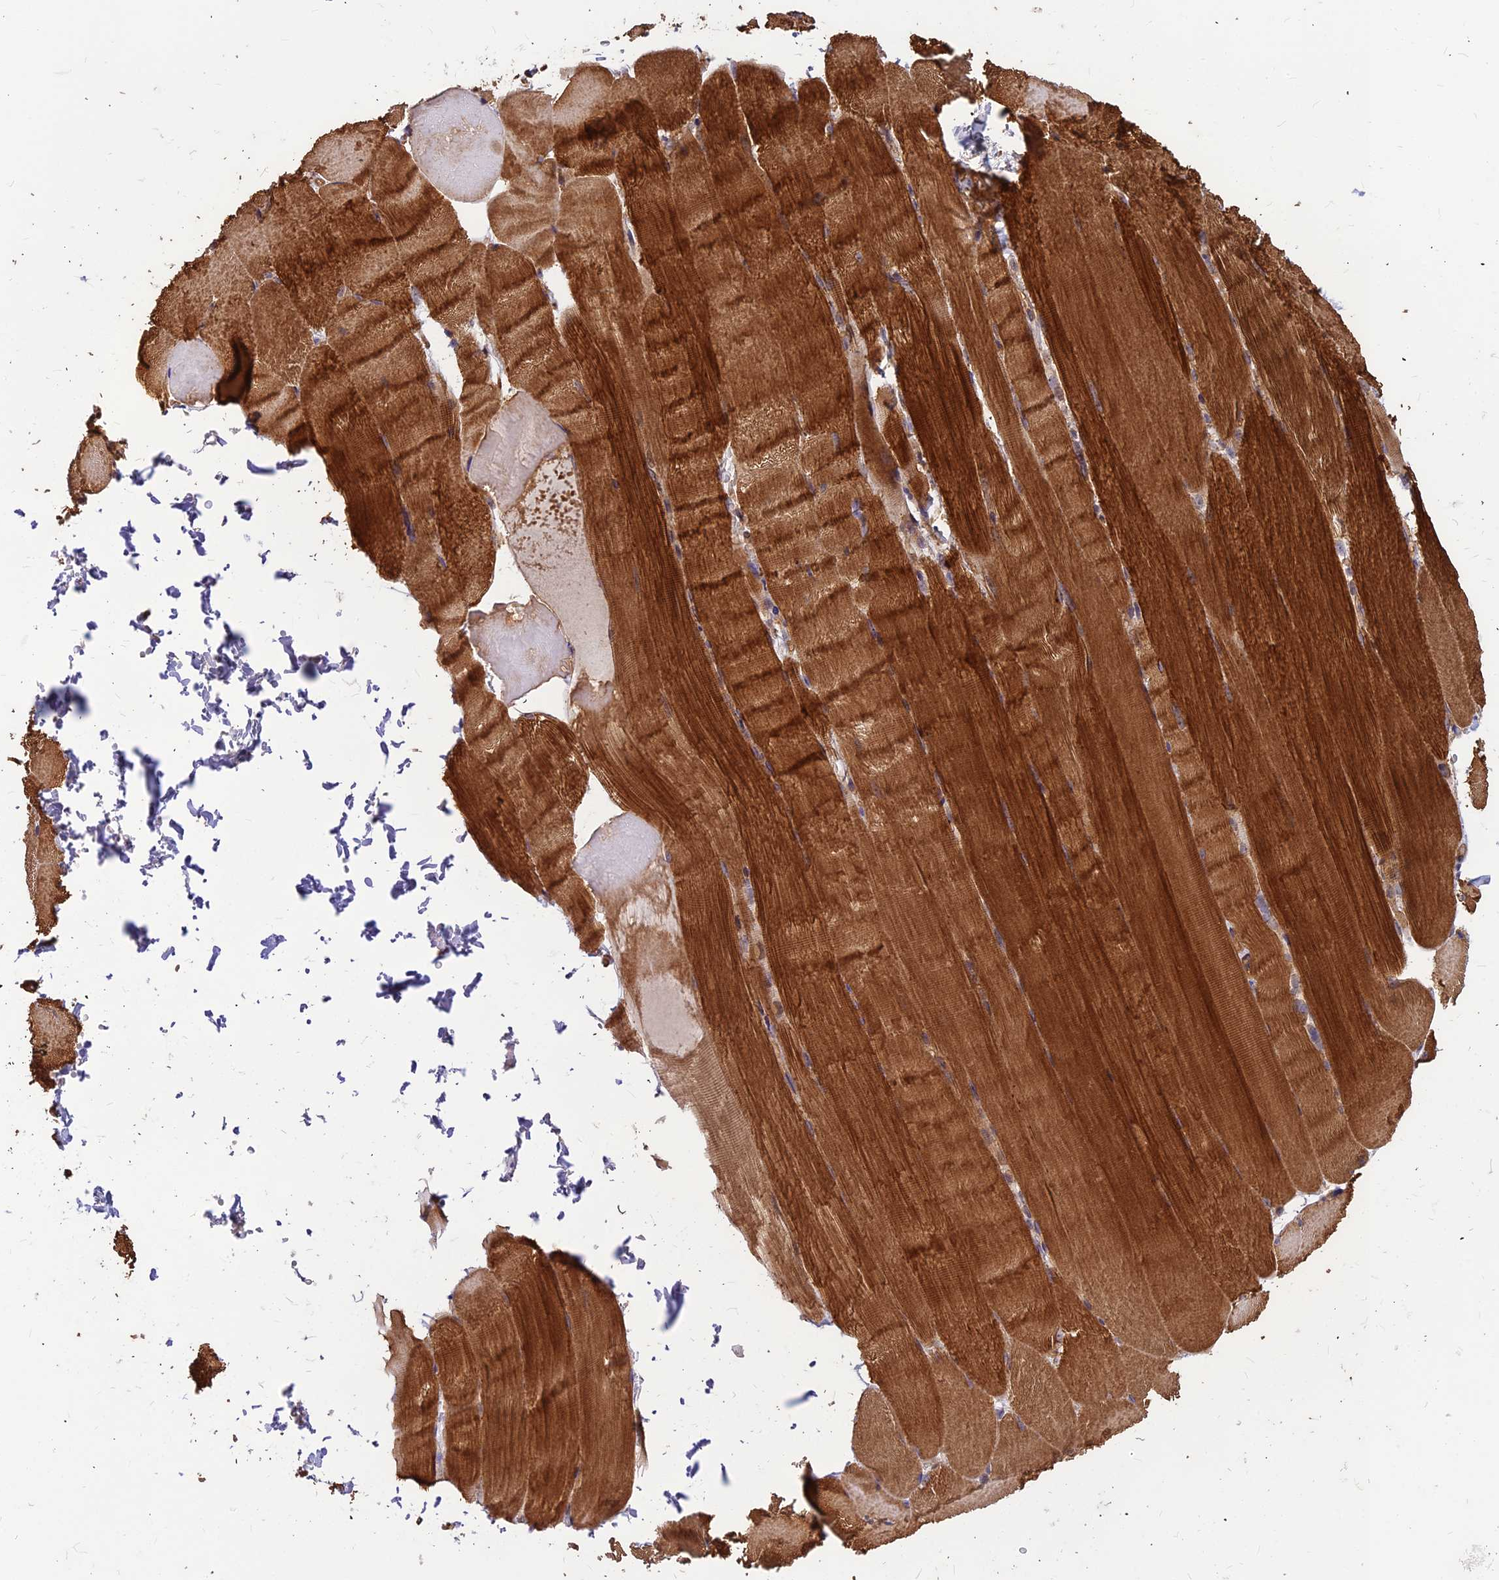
{"staining": {"intensity": "strong", "quantity": ">75%", "location": "cytoplasmic/membranous"}, "tissue": "skeletal muscle", "cell_type": "Myocytes", "image_type": "normal", "snomed": [{"axis": "morphology", "description": "Normal tissue, NOS"}, {"axis": "topography", "description": "Skeletal muscle"}, {"axis": "topography", "description": "Parathyroid gland"}], "caption": "Skeletal muscle stained for a protein (brown) exhibits strong cytoplasmic/membranous positive staining in approximately >75% of myocytes.", "gene": "ZNF467", "patient": {"sex": "female", "age": 37}}